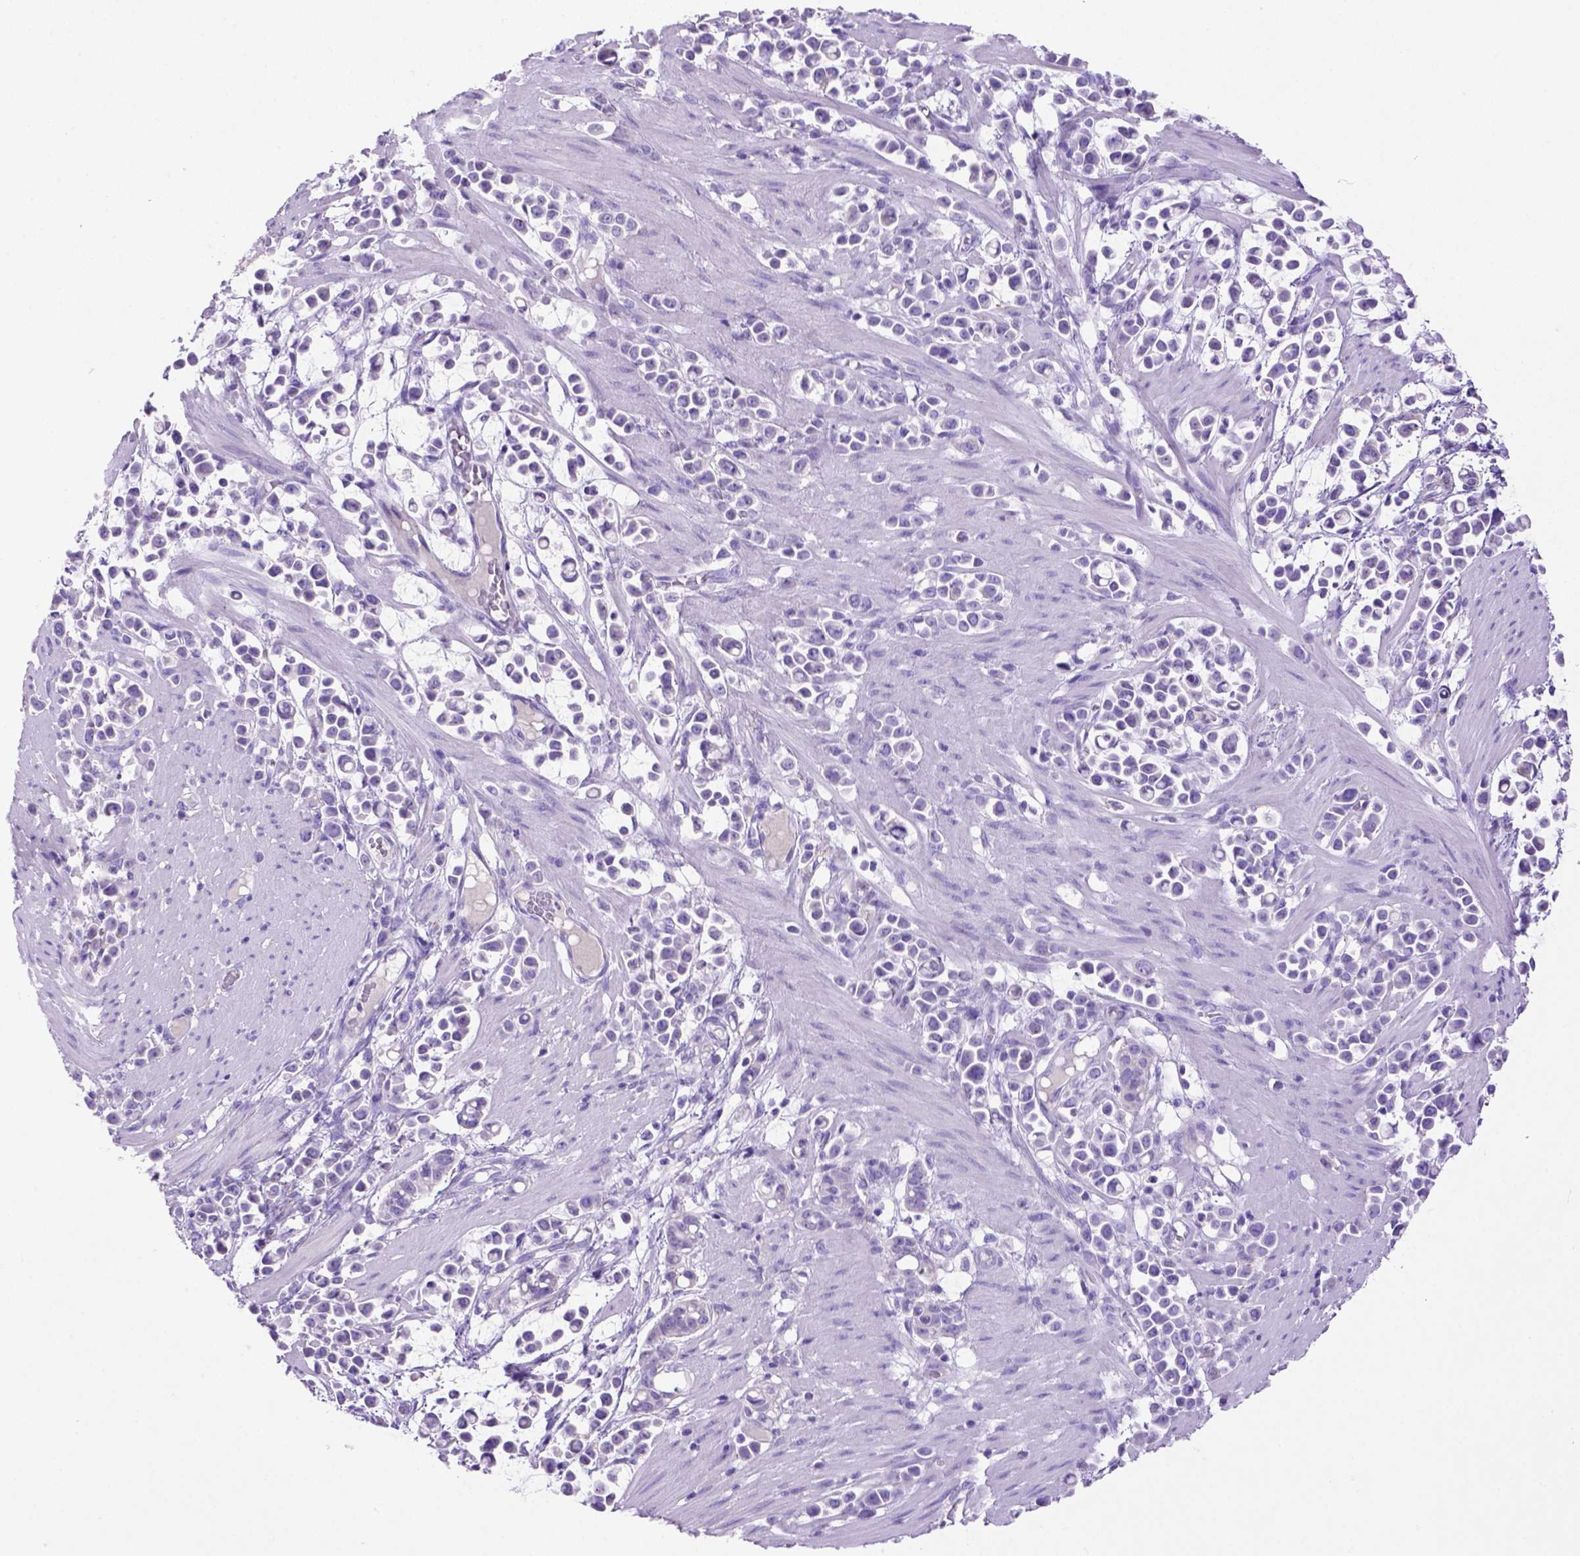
{"staining": {"intensity": "negative", "quantity": "none", "location": "none"}, "tissue": "stomach cancer", "cell_type": "Tumor cells", "image_type": "cancer", "snomed": [{"axis": "morphology", "description": "Adenocarcinoma, NOS"}, {"axis": "topography", "description": "Stomach"}], "caption": "The photomicrograph shows no significant staining in tumor cells of stomach cancer (adenocarcinoma).", "gene": "SIRPD", "patient": {"sex": "male", "age": 82}}